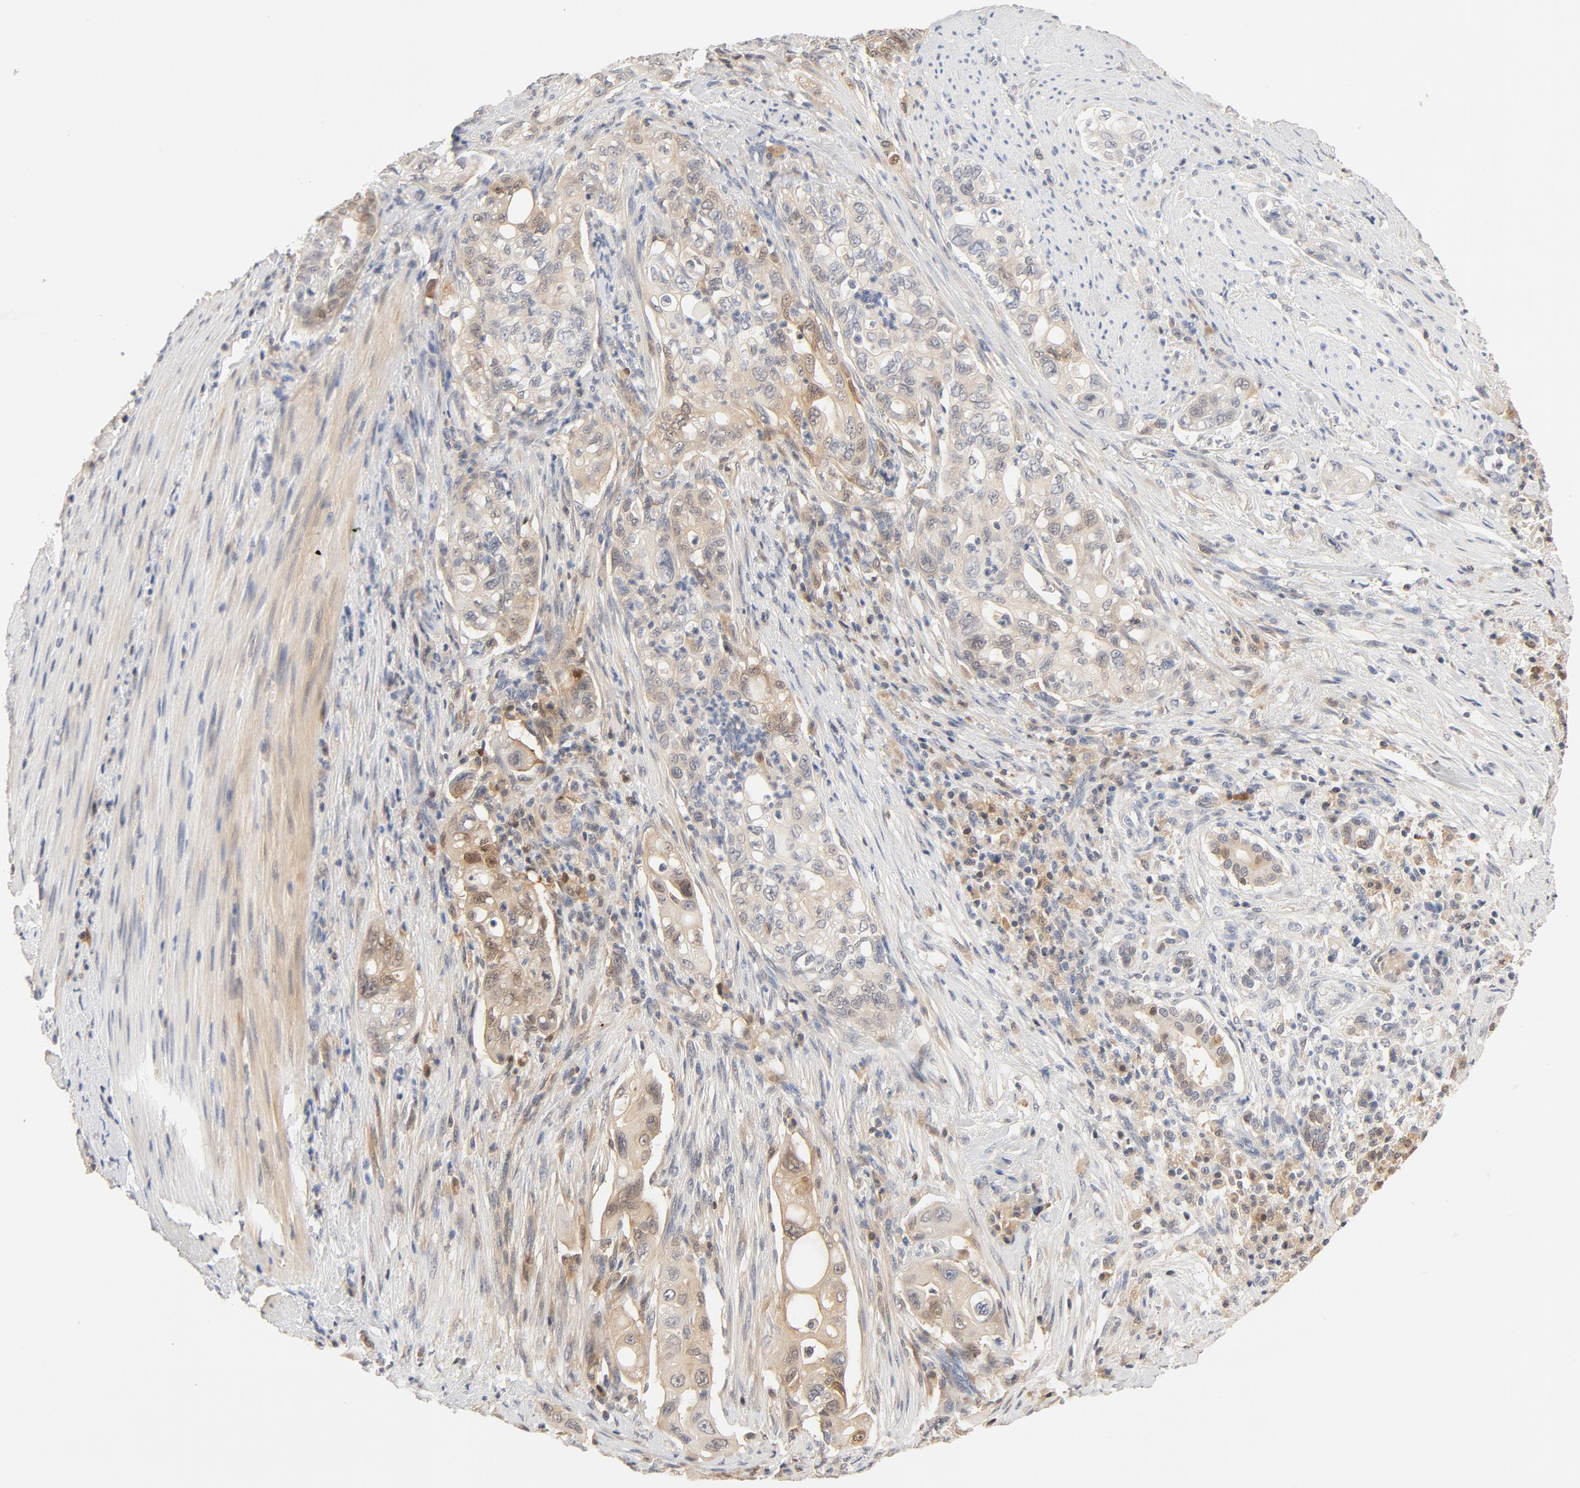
{"staining": {"intensity": "moderate", "quantity": "25%-75%", "location": "cytoplasmic/membranous"}, "tissue": "pancreatic cancer", "cell_type": "Tumor cells", "image_type": "cancer", "snomed": [{"axis": "morphology", "description": "Normal tissue, NOS"}, {"axis": "topography", "description": "Pancreas"}], "caption": "The immunohistochemical stain labels moderate cytoplasmic/membranous positivity in tumor cells of pancreatic cancer tissue.", "gene": "STAT1", "patient": {"sex": "male", "age": 42}}